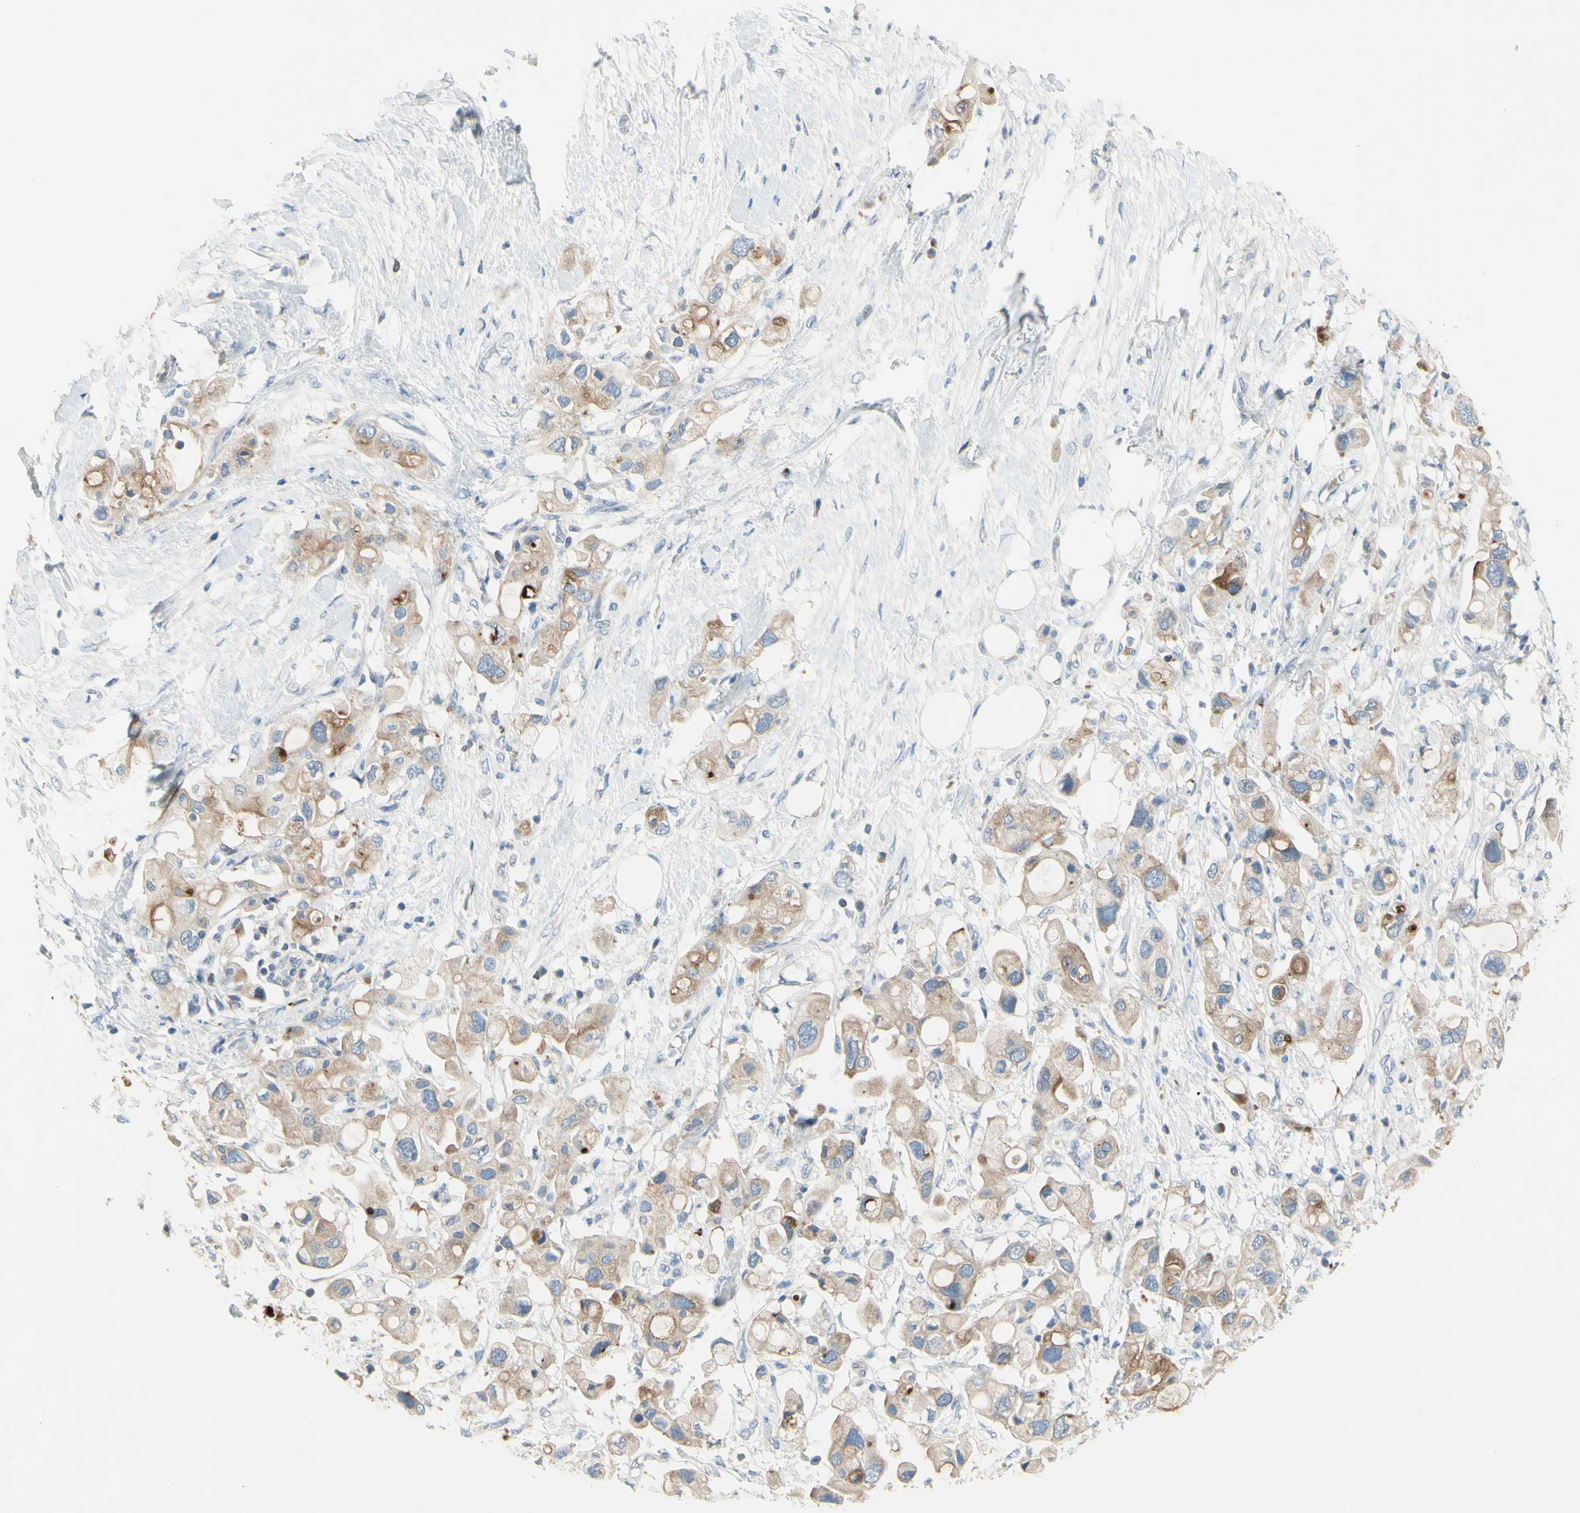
{"staining": {"intensity": "weak", "quantity": ">75%", "location": "cytoplasmic/membranous"}, "tissue": "pancreatic cancer", "cell_type": "Tumor cells", "image_type": "cancer", "snomed": [{"axis": "morphology", "description": "Adenocarcinoma, NOS"}, {"axis": "topography", "description": "Pancreas"}], "caption": "Human adenocarcinoma (pancreatic) stained with a protein marker reveals weak staining in tumor cells.", "gene": "MUC1", "patient": {"sex": "female", "age": 56}}